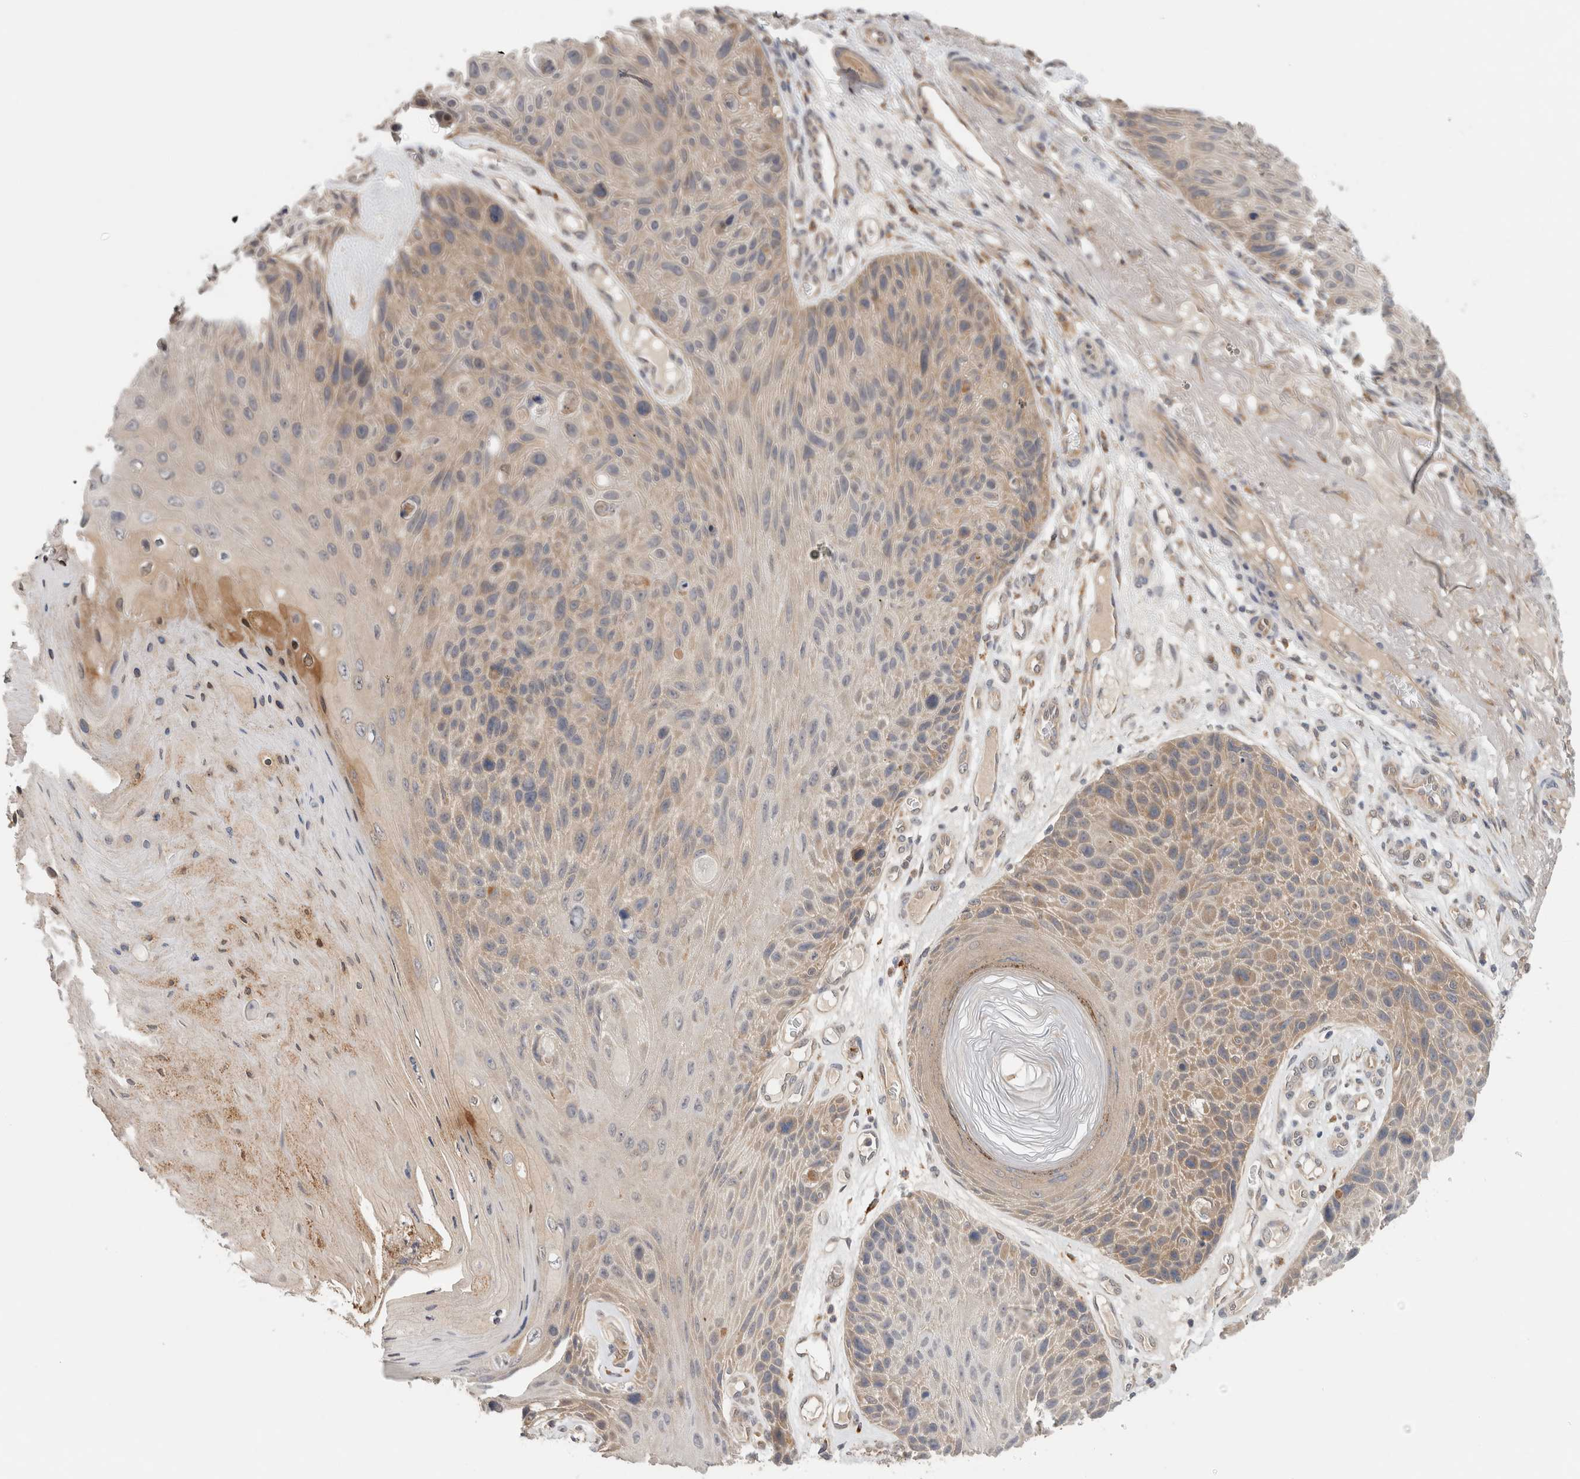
{"staining": {"intensity": "weak", "quantity": "25%-75%", "location": "cytoplasmic/membranous"}, "tissue": "skin cancer", "cell_type": "Tumor cells", "image_type": "cancer", "snomed": [{"axis": "morphology", "description": "Squamous cell carcinoma, NOS"}, {"axis": "topography", "description": "Skin"}], "caption": "Skin cancer (squamous cell carcinoma) stained with DAB (3,3'-diaminobenzidine) immunohistochemistry shows low levels of weak cytoplasmic/membranous expression in about 25%-75% of tumor cells.", "gene": "SGK1", "patient": {"sex": "female", "age": 88}}